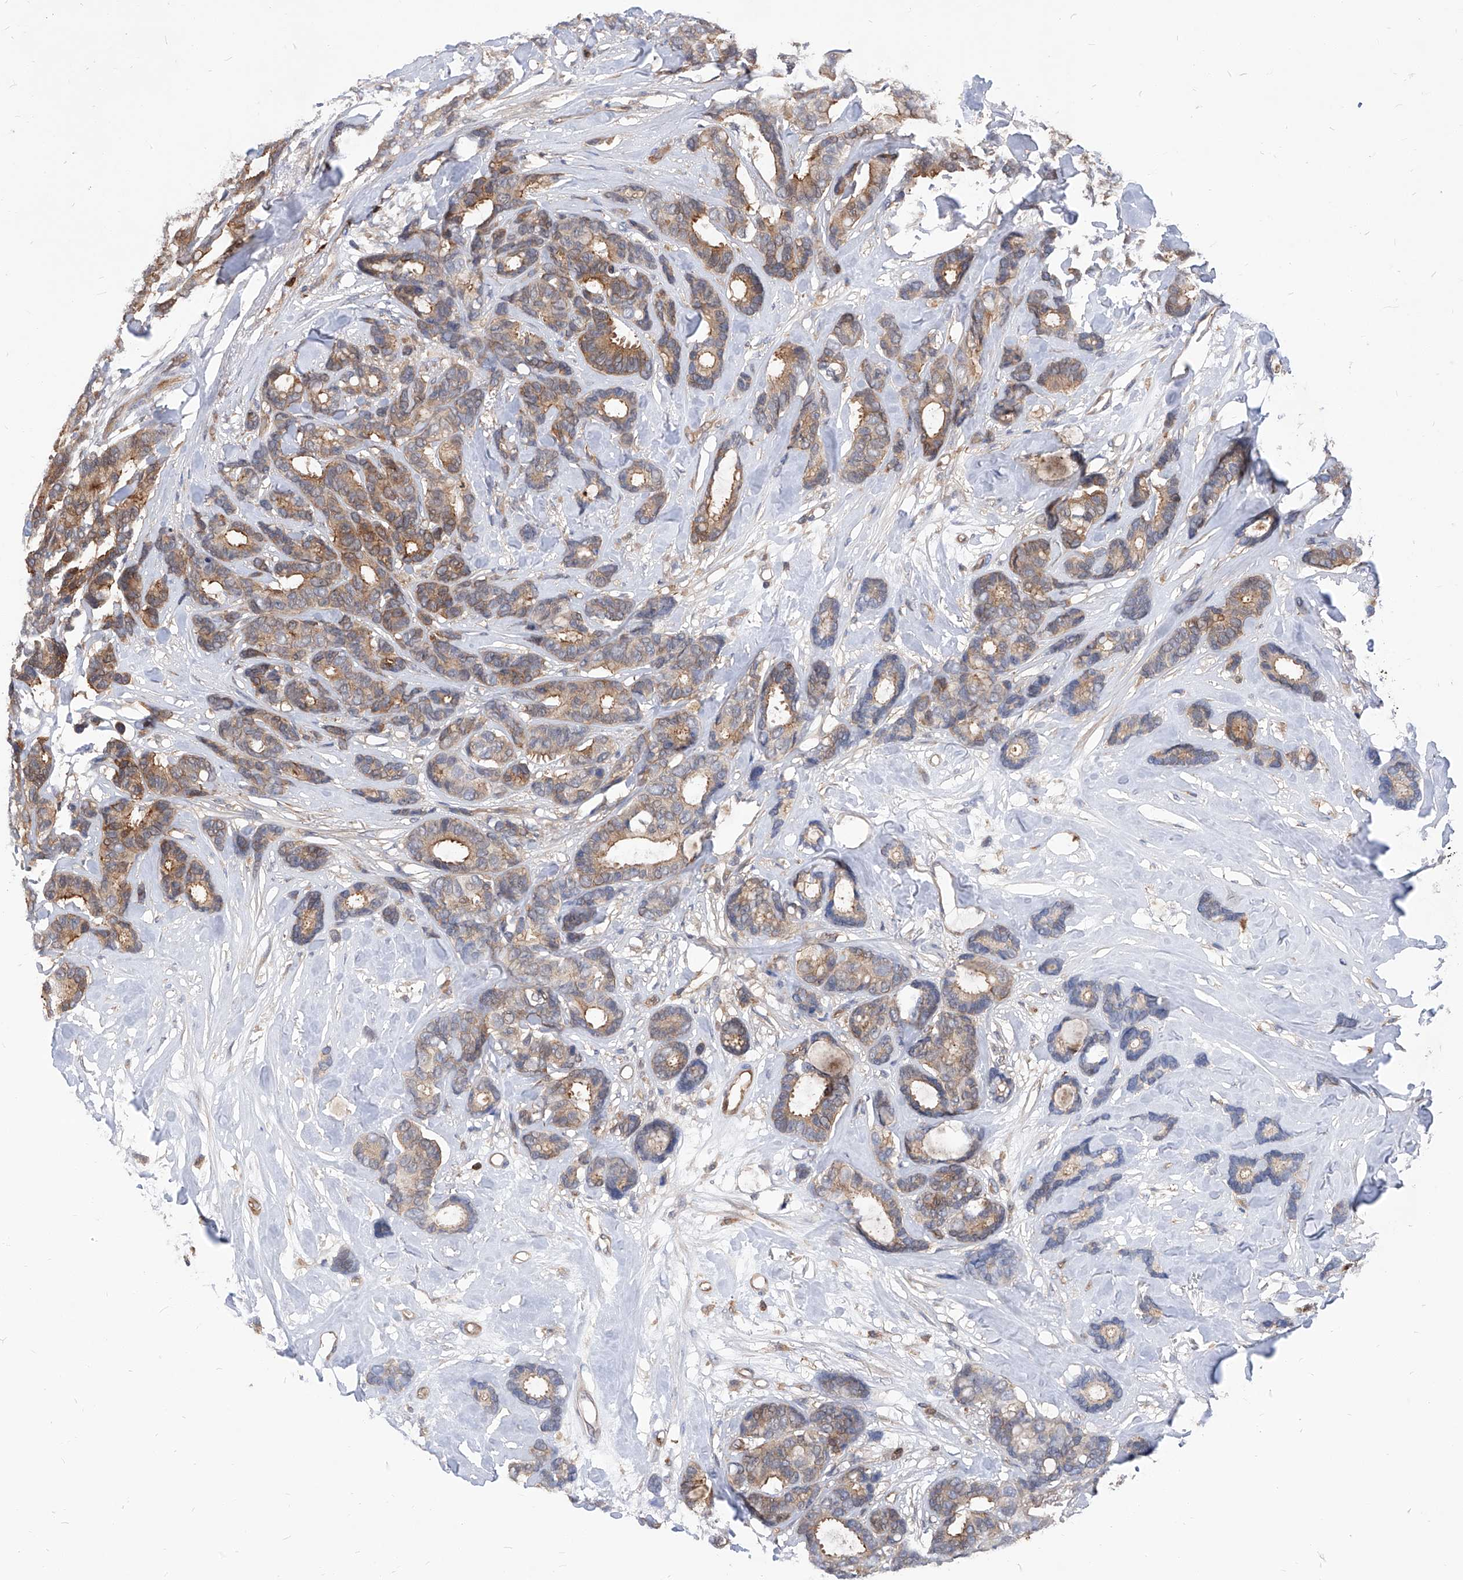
{"staining": {"intensity": "moderate", "quantity": ">75%", "location": "cytoplasmic/membranous"}, "tissue": "breast cancer", "cell_type": "Tumor cells", "image_type": "cancer", "snomed": [{"axis": "morphology", "description": "Duct carcinoma"}, {"axis": "topography", "description": "Breast"}], "caption": "Immunohistochemistry photomicrograph of neoplastic tissue: breast cancer stained using immunohistochemistry (IHC) displays medium levels of moderate protein expression localized specifically in the cytoplasmic/membranous of tumor cells, appearing as a cytoplasmic/membranous brown color.", "gene": "ABRACL", "patient": {"sex": "female", "age": 87}}